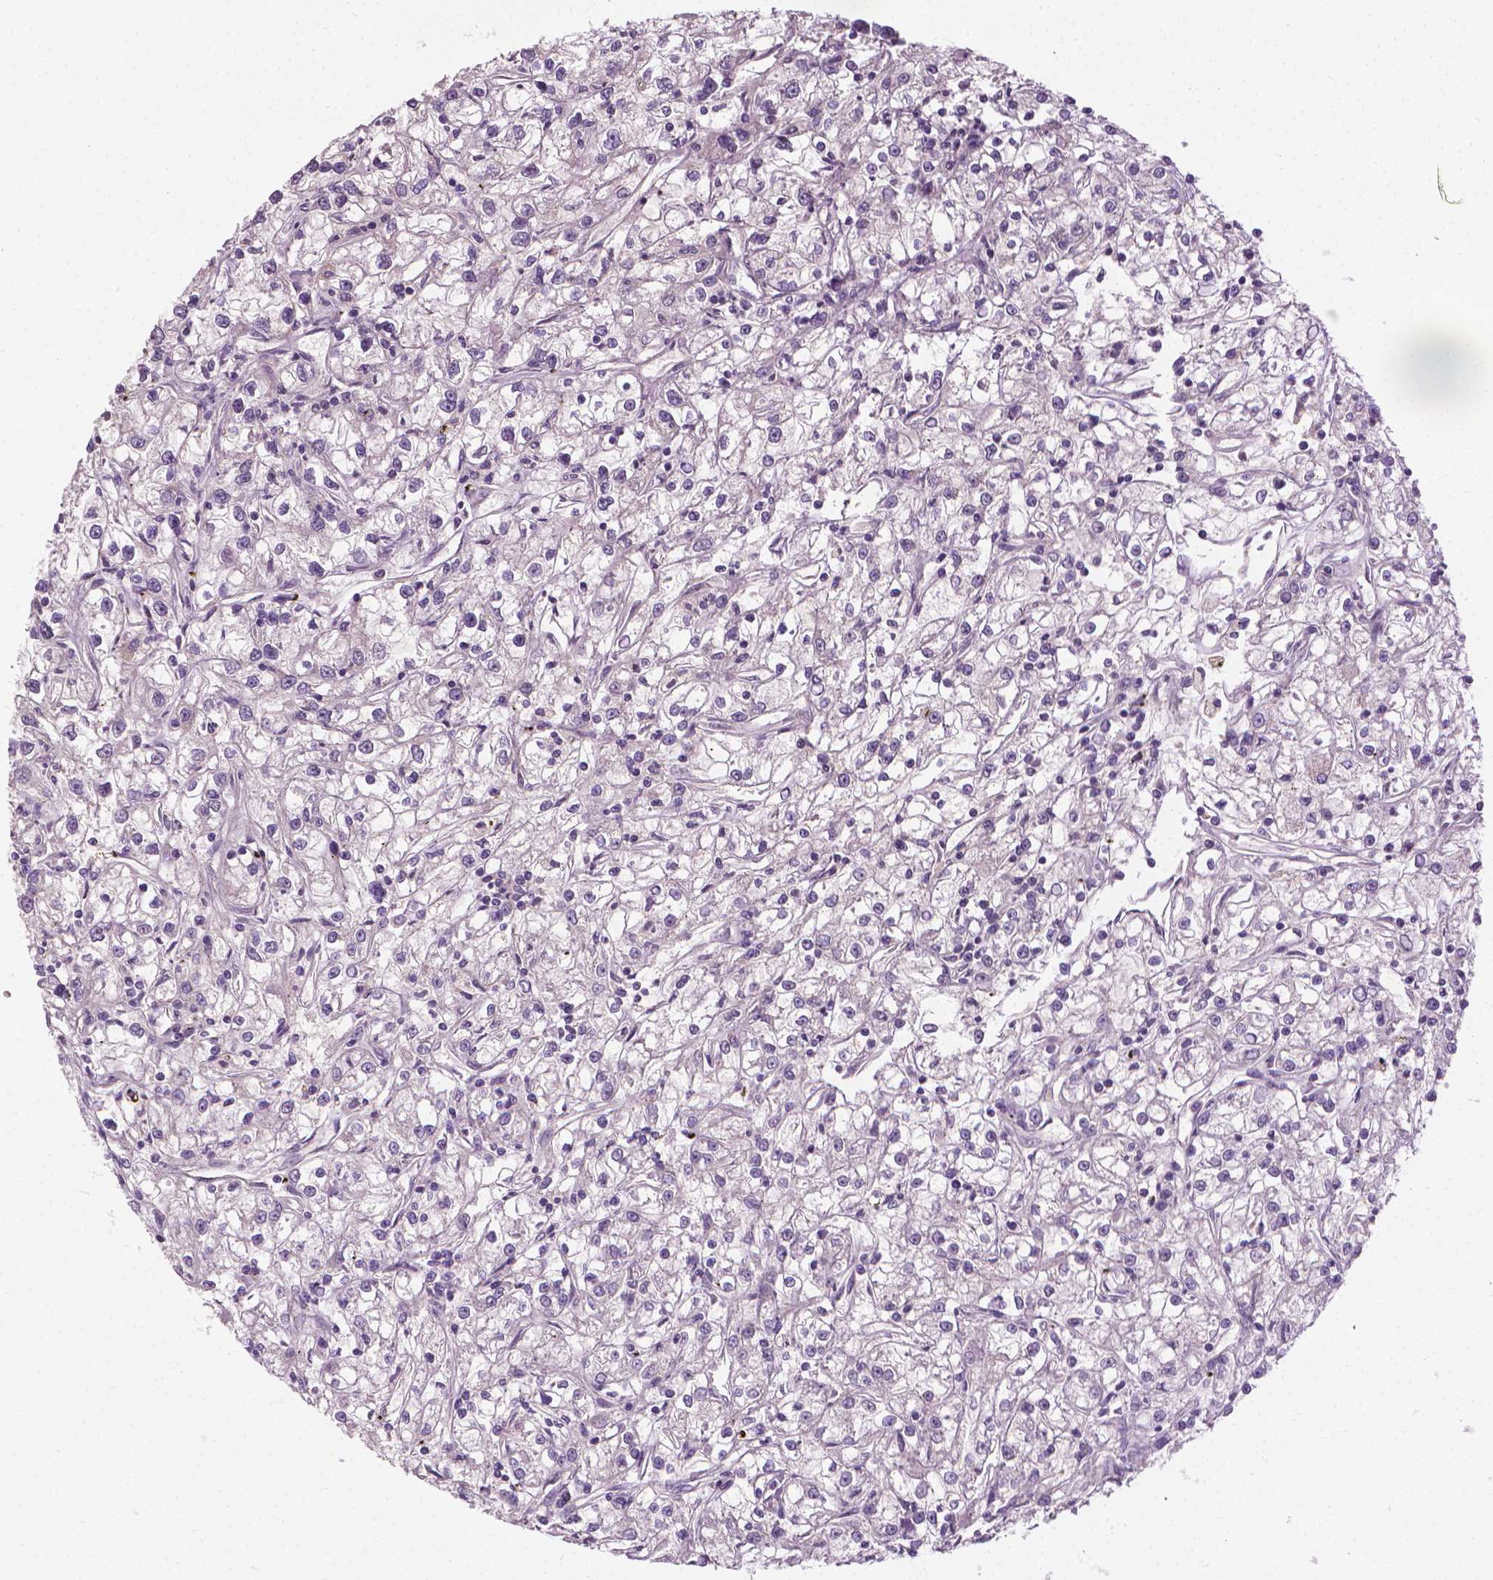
{"staining": {"intensity": "negative", "quantity": "none", "location": "none"}, "tissue": "renal cancer", "cell_type": "Tumor cells", "image_type": "cancer", "snomed": [{"axis": "morphology", "description": "Adenocarcinoma, NOS"}, {"axis": "topography", "description": "Kidney"}], "caption": "Immunohistochemistry (IHC) micrograph of neoplastic tissue: human renal adenocarcinoma stained with DAB (3,3'-diaminobenzidine) reveals no significant protein positivity in tumor cells.", "gene": "RIIAD1", "patient": {"sex": "female", "age": 59}}